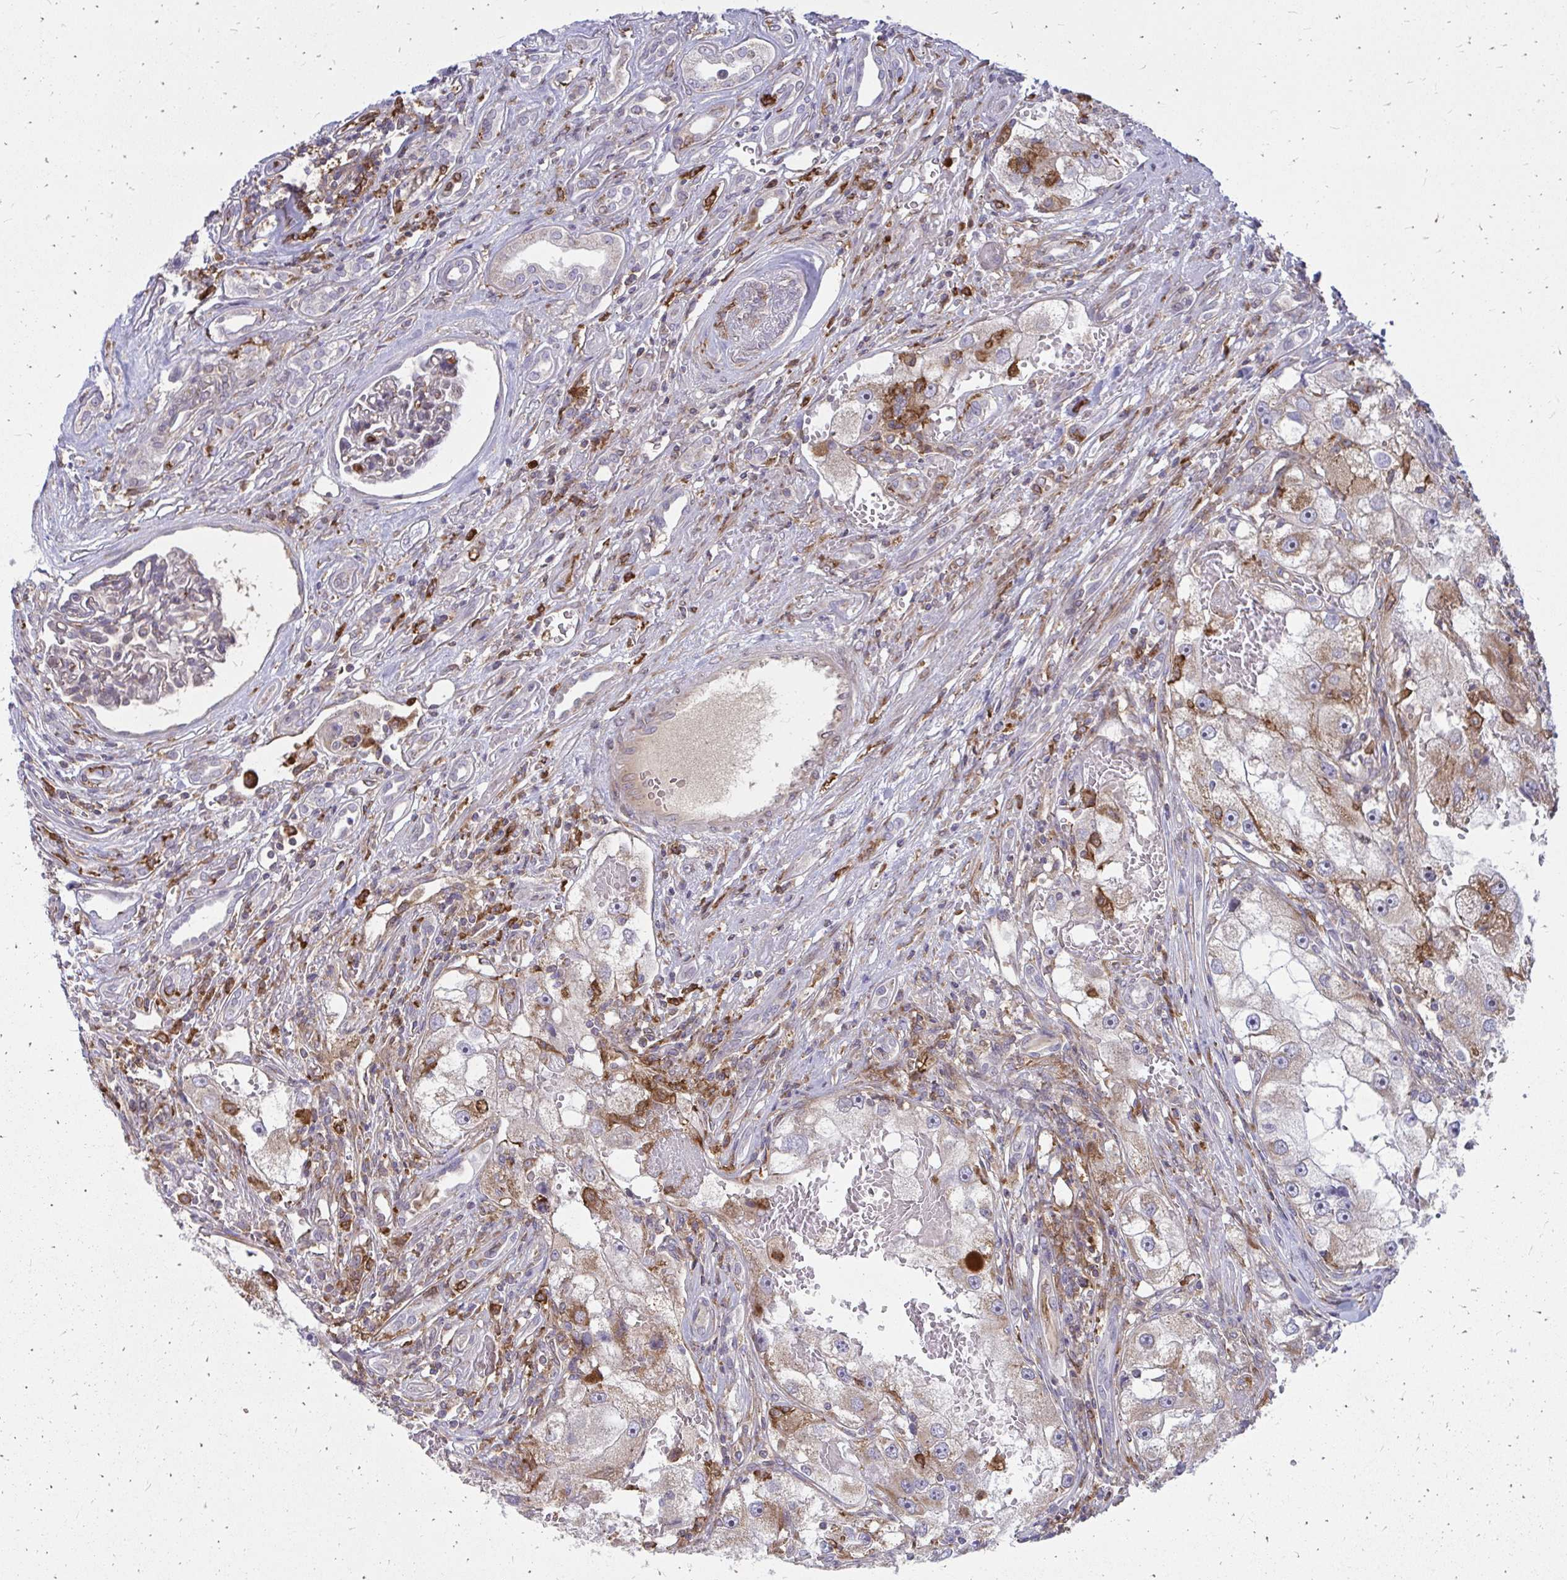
{"staining": {"intensity": "weak", "quantity": "25%-75%", "location": "cytoplasmic/membranous"}, "tissue": "renal cancer", "cell_type": "Tumor cells", "image_type": "cancer", "snomed": [{"axis": "morphology", "description": "Adenocarcinoma, NOS"}, {"axis": "topography", "description": "Kidney"}], "caption": "Renal adenocarcinoma stained for a protein (brown) displays weak cytoplasmic/membranous positive positivity in approximately 25%-75% of tumor cells.", "gene": "ASAP1", "patient": {"sex": "male", "age": 63}}